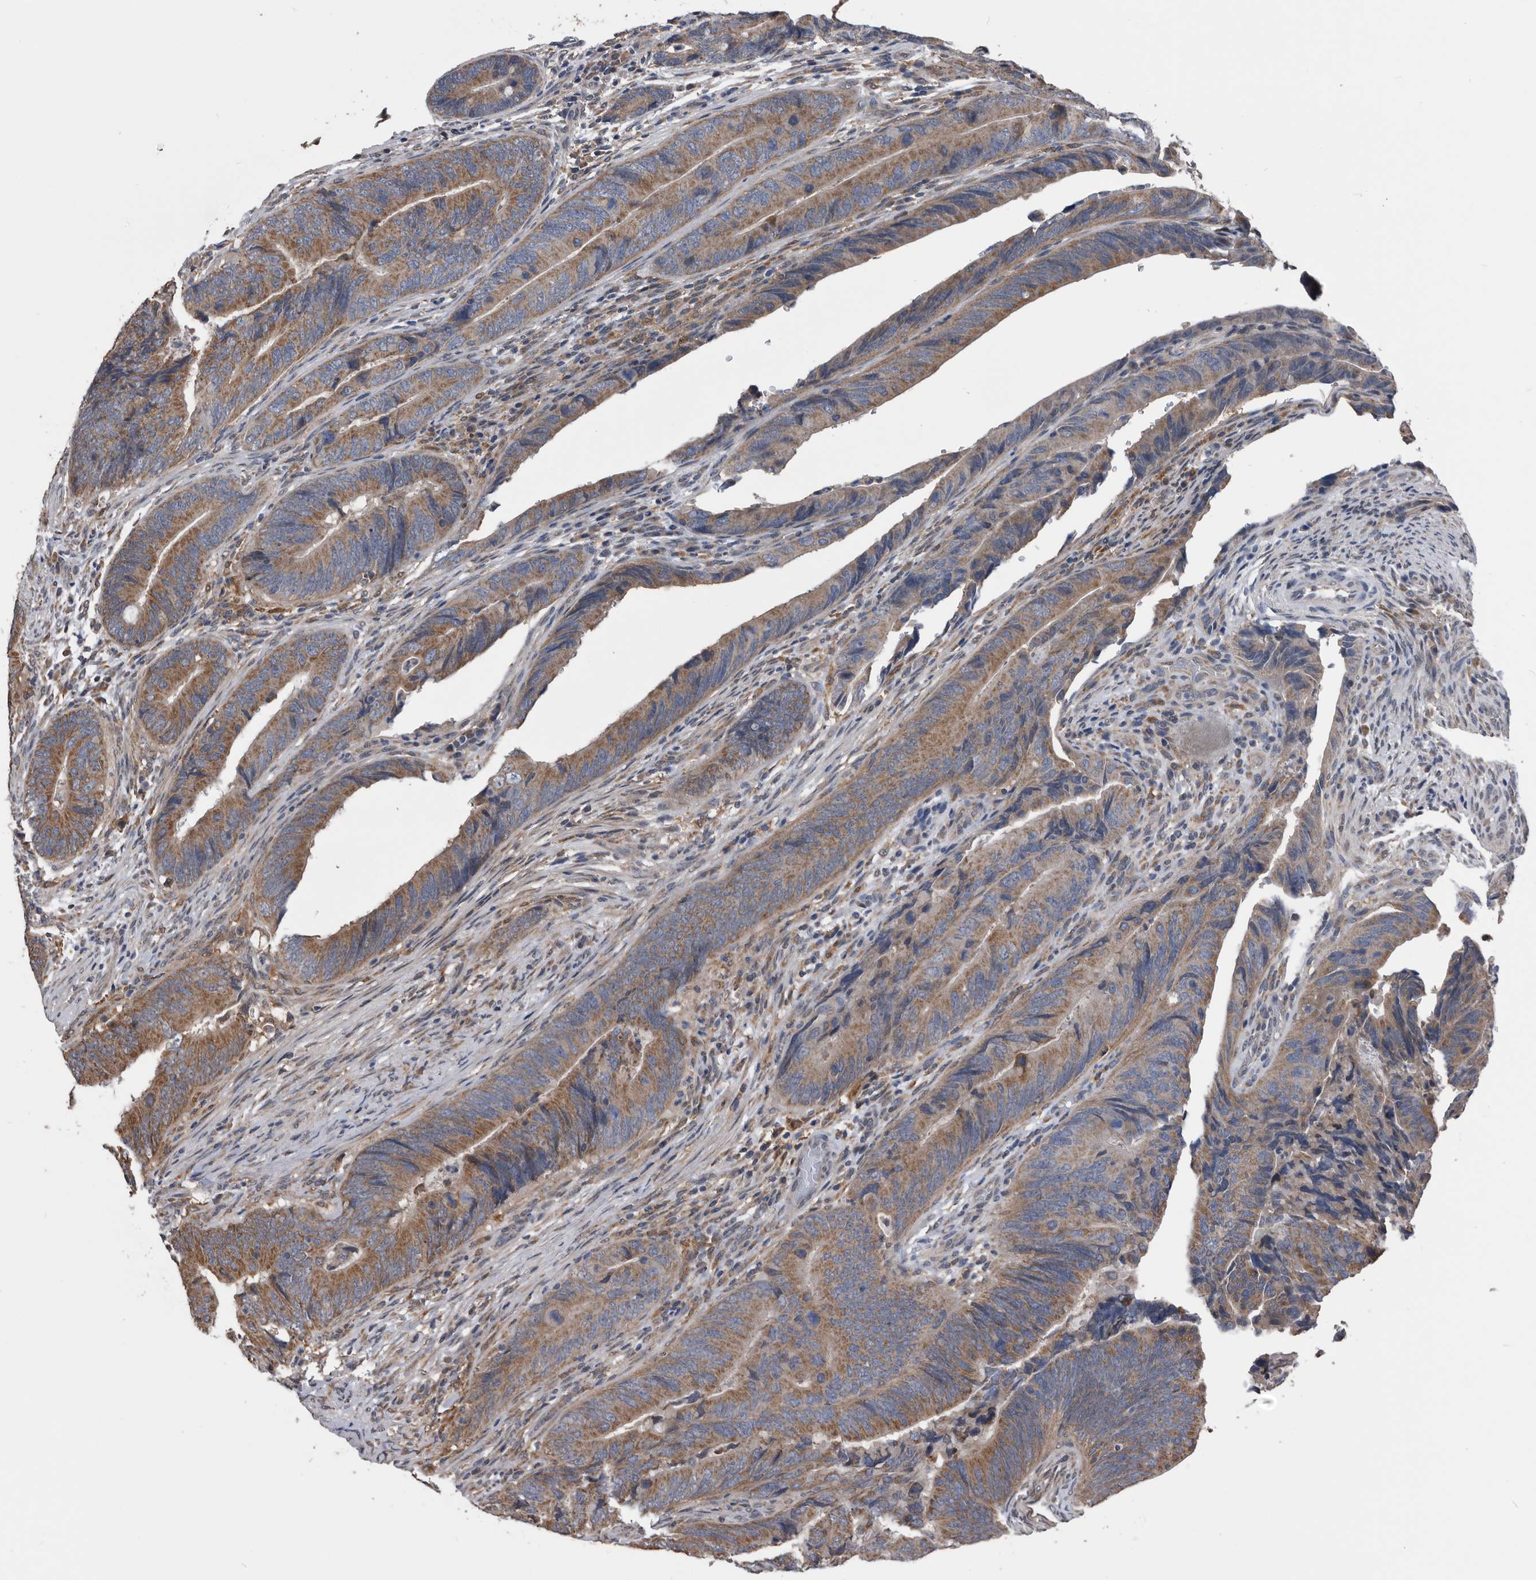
{"staining": {"intensity": "moderate", "quantity": ">75%", "location": "cytoplasmic/membranous"}, "tissue": "colorectal cancer", "cell_type": "Tumor cells", "image_type": "cancer", "snomed": [{"axis": "morphology", "description": "Normal tissue, NOS"}, {"axis": "morphology", "description": "Adenocarcinoma, NOS"}, {"axis": "topography", "description": "Colon"}], "caption": "Colorectal cancer stained for a protein exhibits moderate cytoplasmic/membranous positivity in tumor cells. Nuclei are stained in blue.", "gene": "NRBP1", "patient": {"sex": "male", "age": 56}}